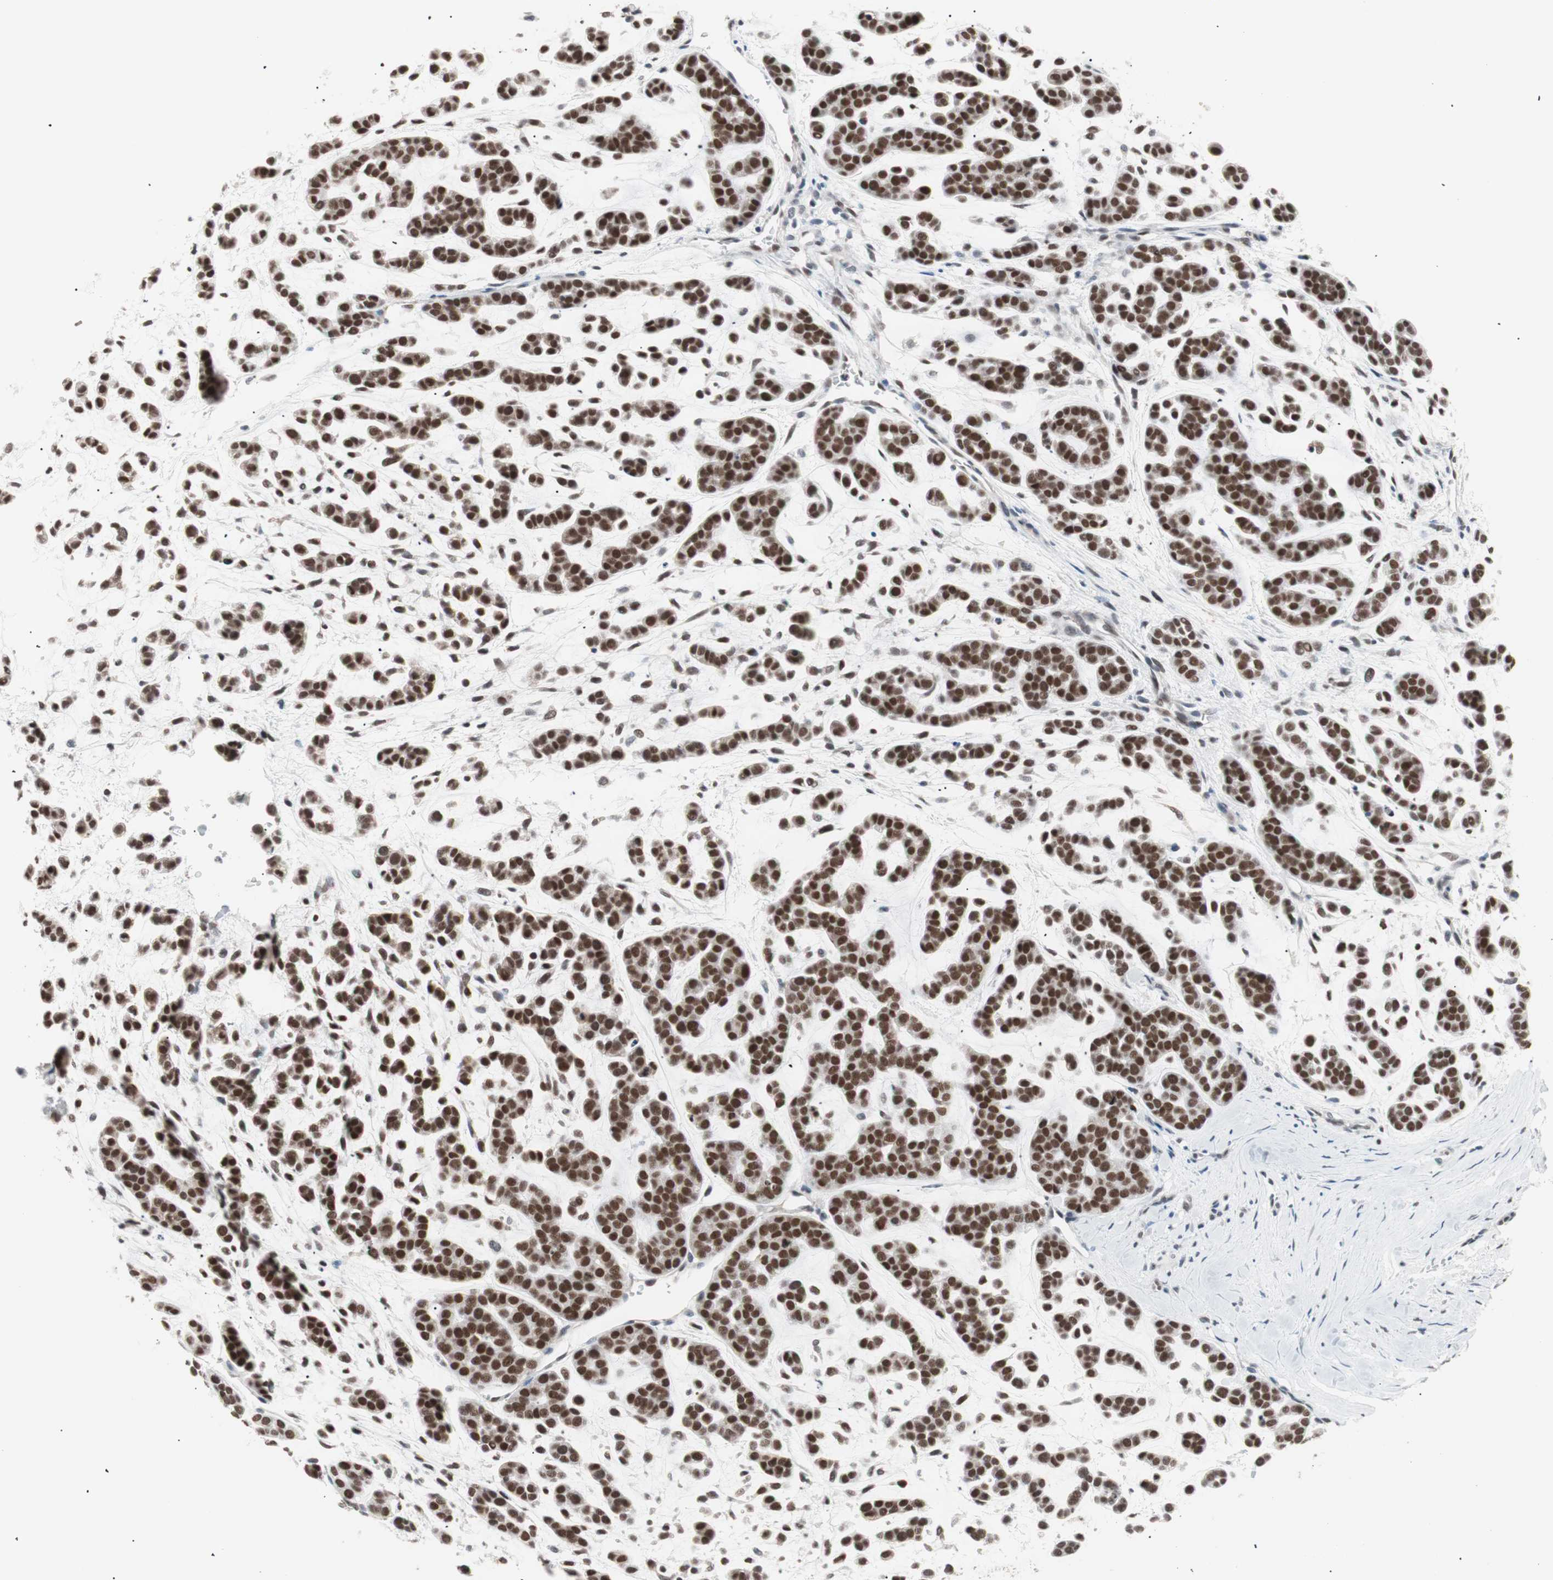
{"staining": {"intensity": "strong", "quantity": ">75%", "location": "nuclear"}, "tissue": "head and neck cancer", "cell_type": "Tumor cells", "image_type": "cancer", "snomed": [{"axis": "morphology", "description": "Adenocarcinoma, NOS"}, {"axis": "morphology", "description": "Adenoma, NOS"}, {"axis": "topography", "description": "Head-Neck"}], "caption": "The immunohistochemical stain highlights strong nuclear expression in tumor cells of head and neck adenoma tissue. The staining is performed using DAB (3,3'-diaminobenzidine) brown chromogen to label protein expression. The nuclei are counter-stained blue using hematoxylin.", "gene": "LIG3", "patient": {"sex": "female", "age": 55}}